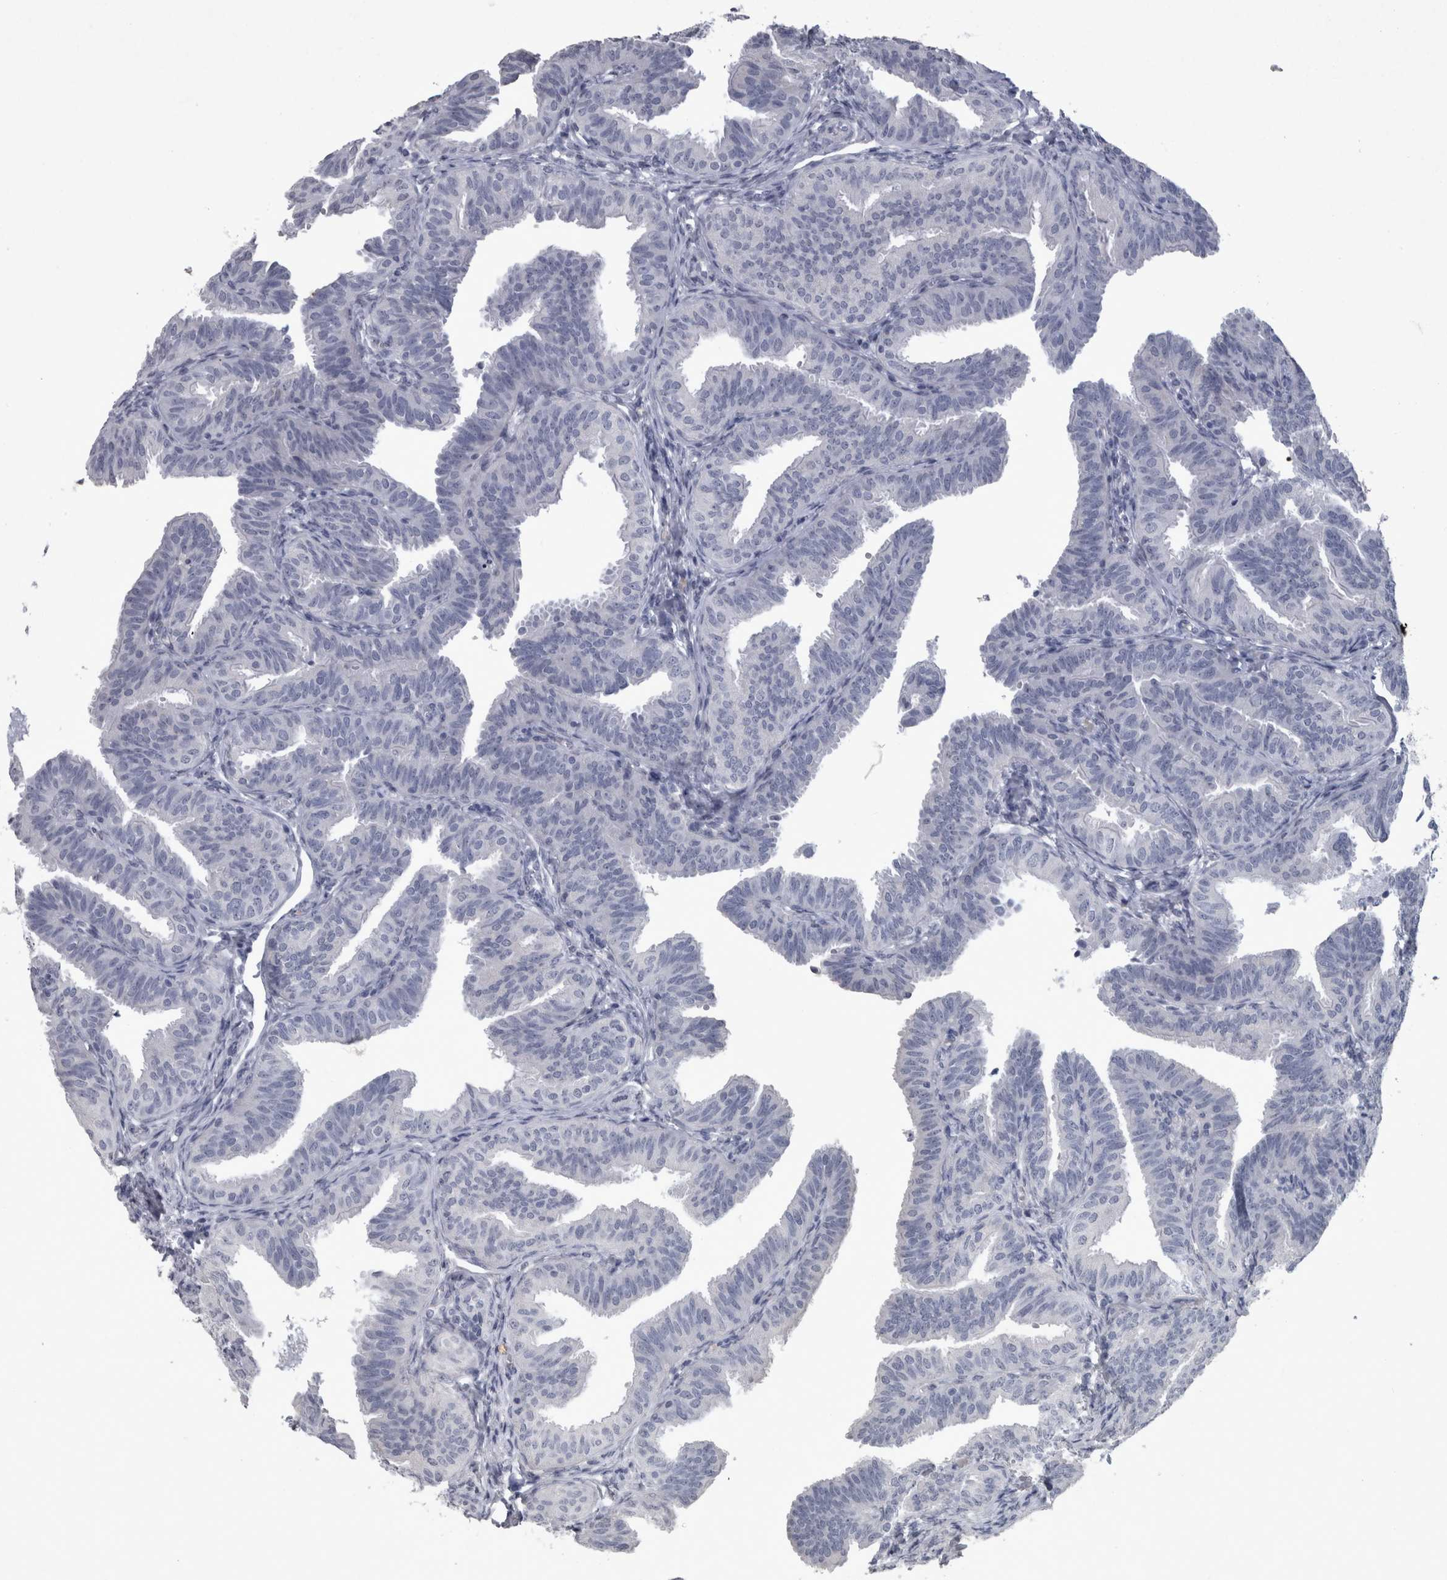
{"staining": {"intensity": "negative", "quantity": "none", "location": "none"}, "tissue": "fallopian tube", "cell_type": "Glandular cells", "image_type": "normal", "snomed": [{"axis": "morphology", "description": "Normal tissue, NOS"}, {"axis": "topography", "description": "Fallopian tube"}], "caption": "Immunohistochemistry (IHC) of normal human fallopian tube reveals no positivity in glandular cells. Nuclei are stained in blue.", "gene": "PDX1", "patient": {"sex": "female", "age": 35}}